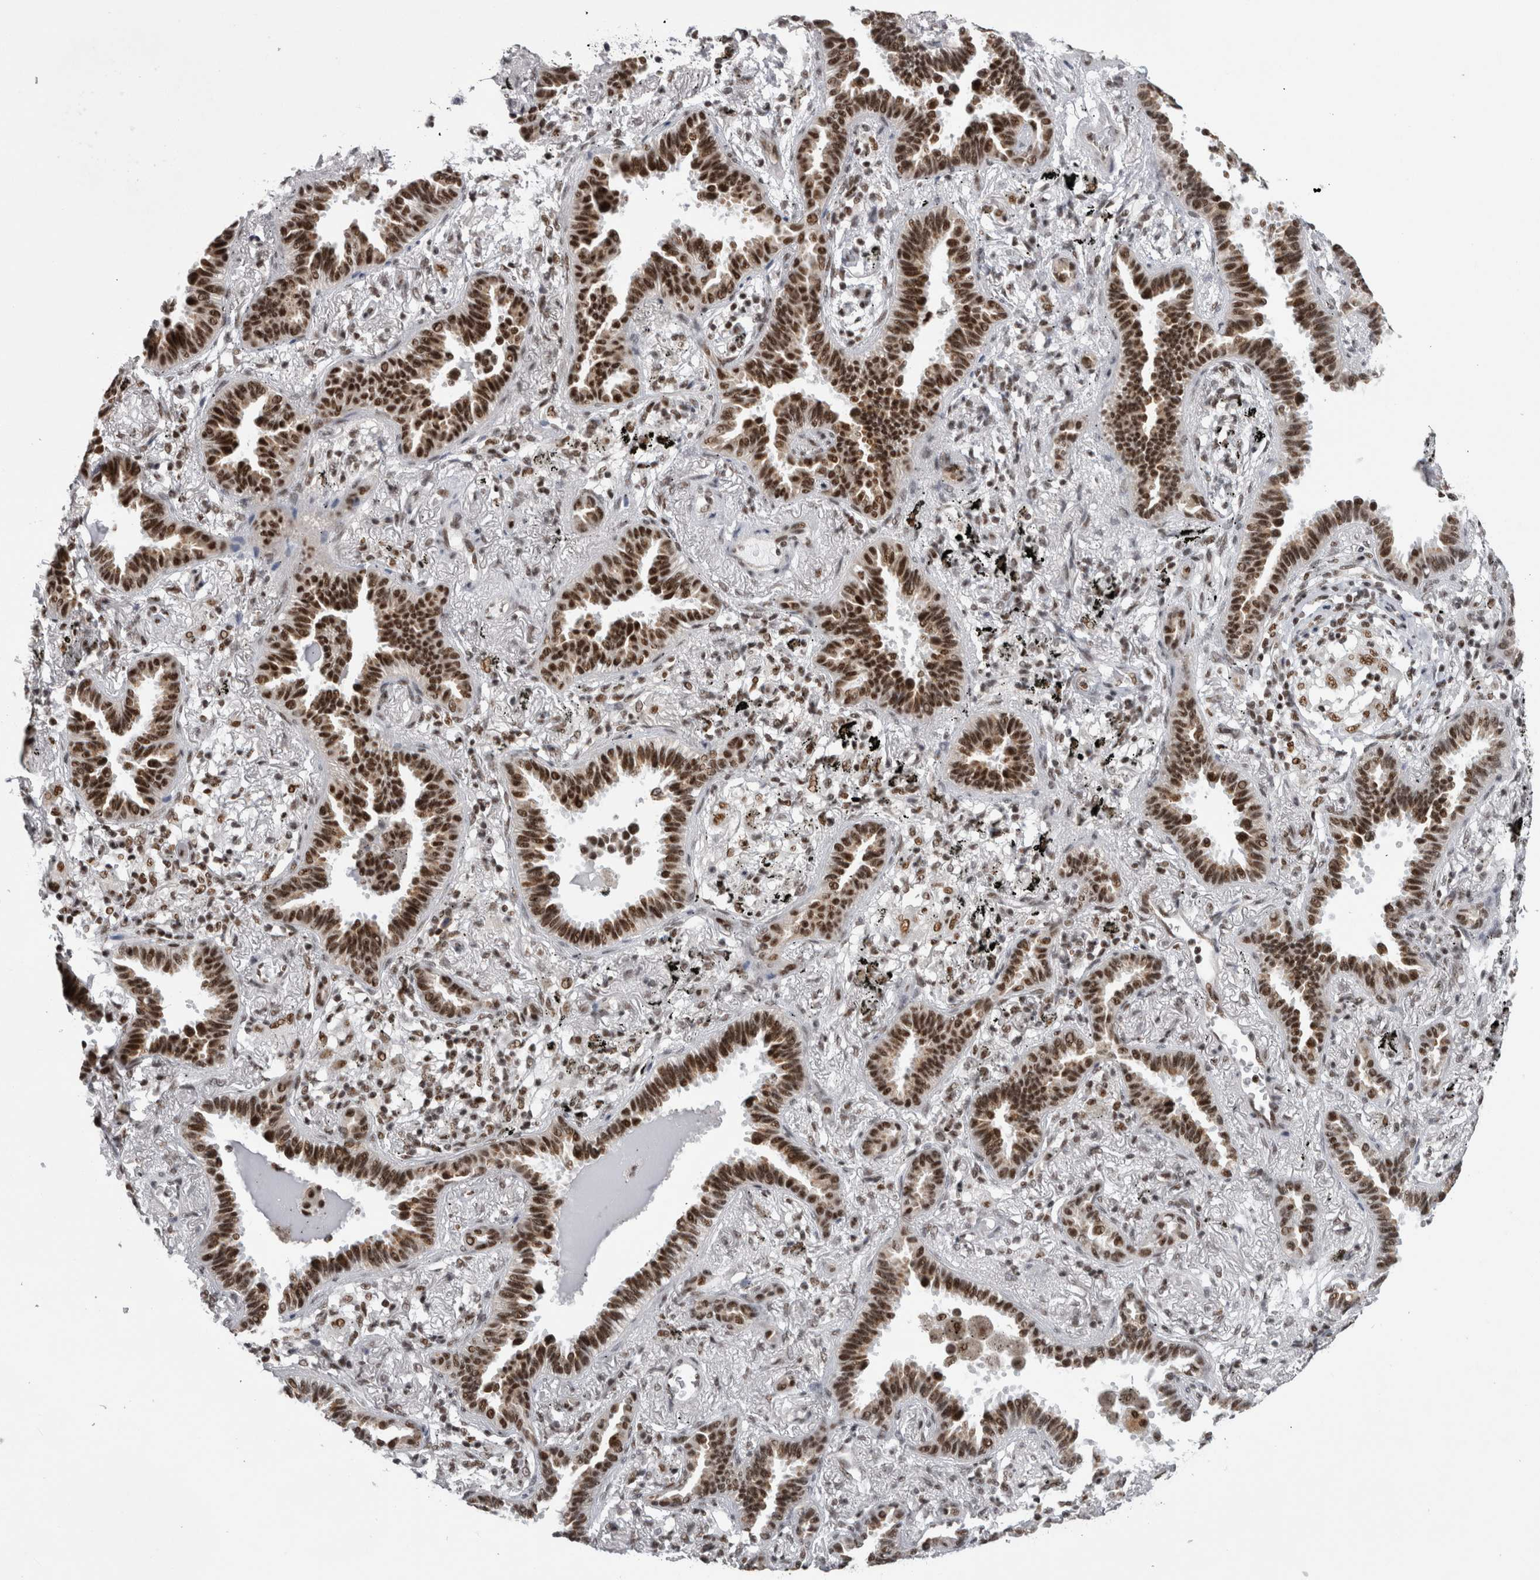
{"staining": {"intensity": "strong", "quantity": ">75%", "location": "nuclear"}, "tissue": "lung cancer", "cell_type": "Tumor cells", "image_type": "cancer", "snomed": [{"axis": "morphology", "description": "Adenocarcinoma, NOS"}, {"axis": "topography", "description": "Lung"}], "caption": "Protein expression analysis of lung adenocarcinoma reveals strong nuclear staining in approximately >75% of tumor cells. The staining is performed using DAB (3,3'-diaminobenzidine) brown chromogen to label protein expression. The nuclei are counter-stained blue using hematoxylin.", "gene": "CDK11A", "patient": {"sex": "male", "age": 59}}